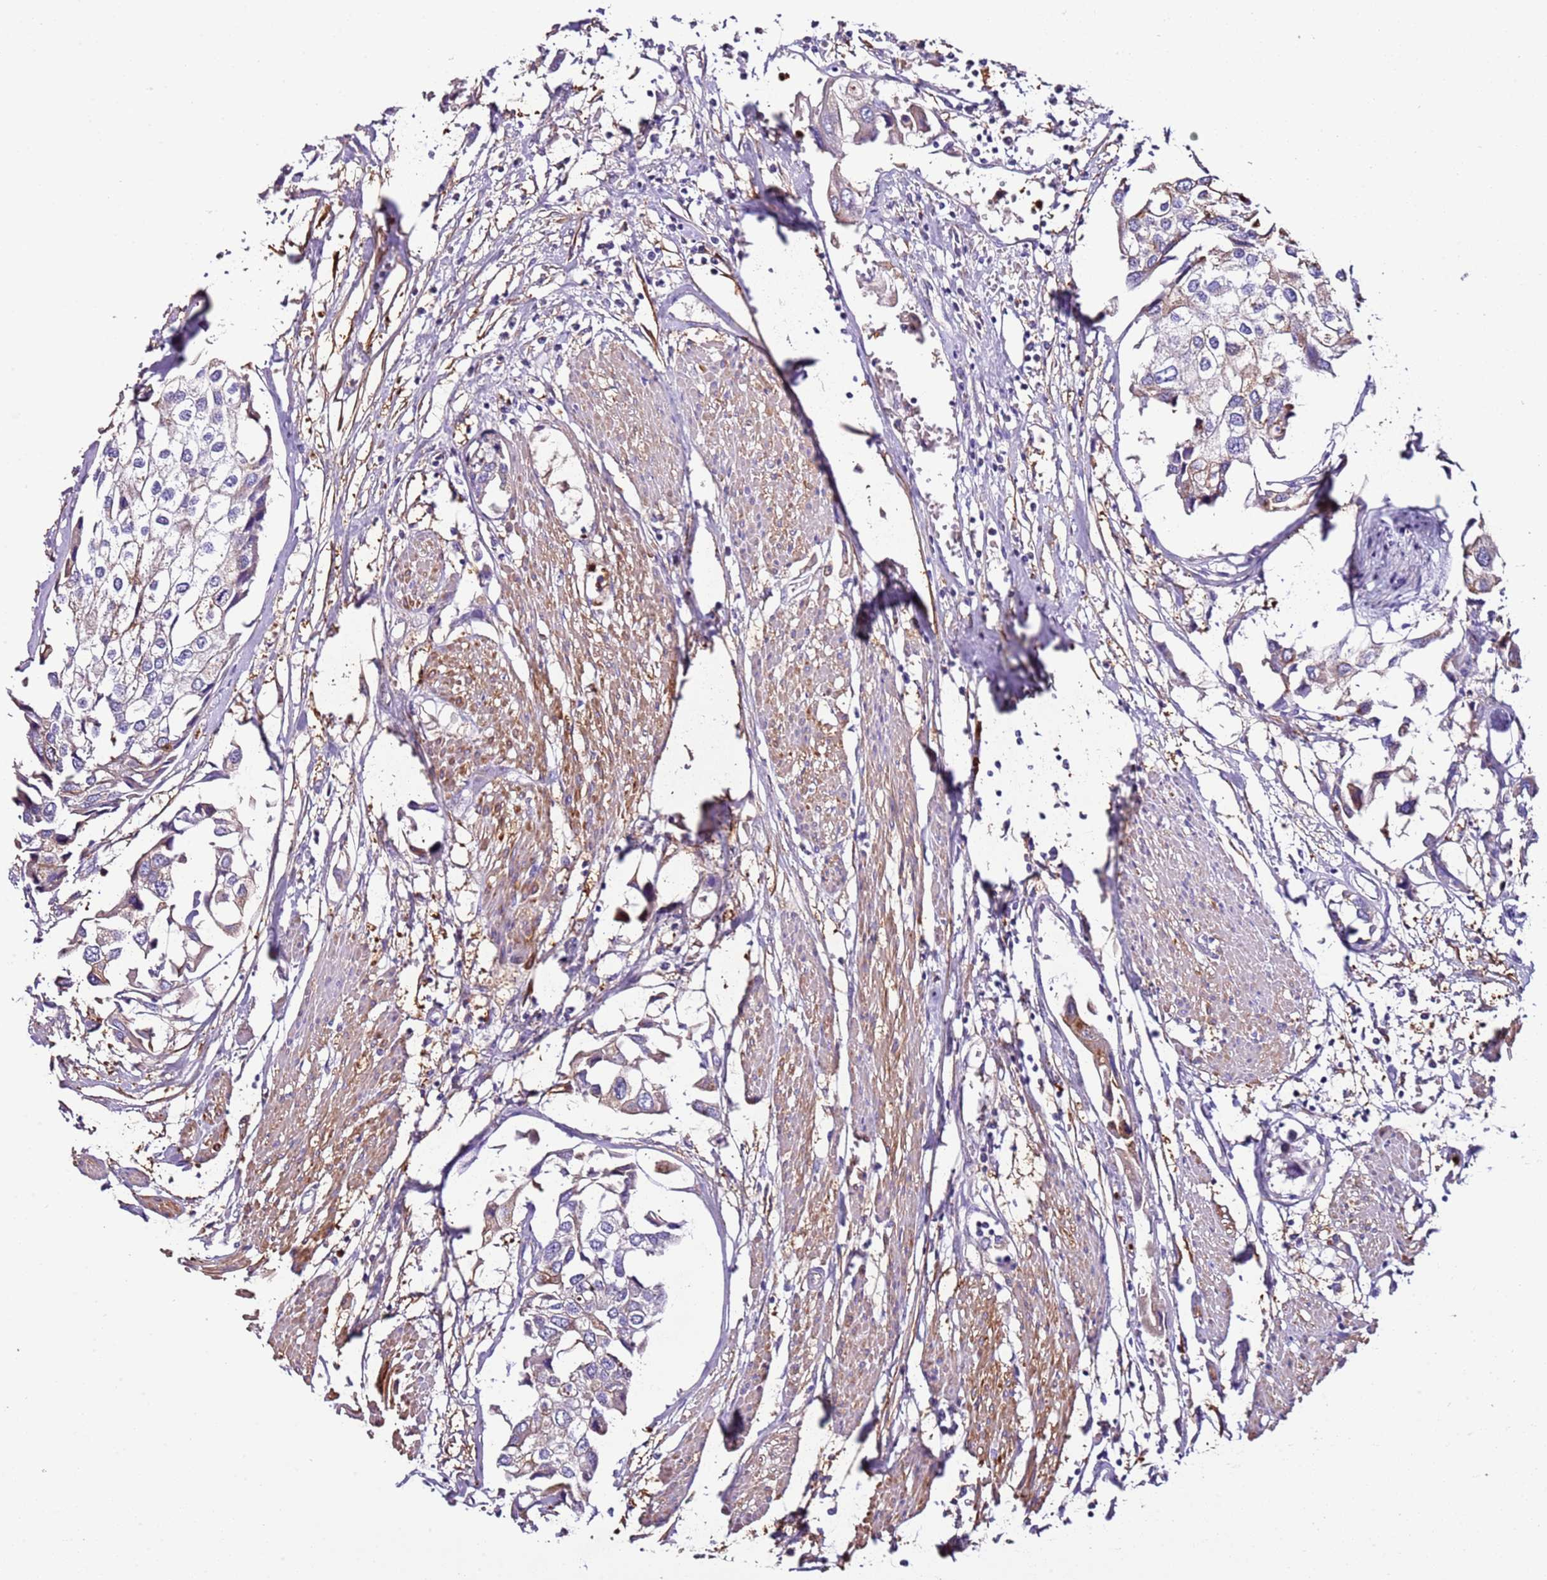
{"staining": {"intensity": "negative", "quantity": "none", "location": "none"}, "tissue": "urothelial cancer", "cell_type": "Tumor cells", "image_type": "cancer", "snomed": [{"axis": "morphology", "description": "Urothelial carcinoma, High grade"}, {"axis": "topography", "description": "Urinary bladder"}], "caption": "High power microscopy histopathology image of an immunohistochemistry (IHC) photomicrograph of urothelial cancer, revealing no significant expression in tumor cells.", "gene": "FAM174C", "patient": {"sex": "male", "age": 64}}